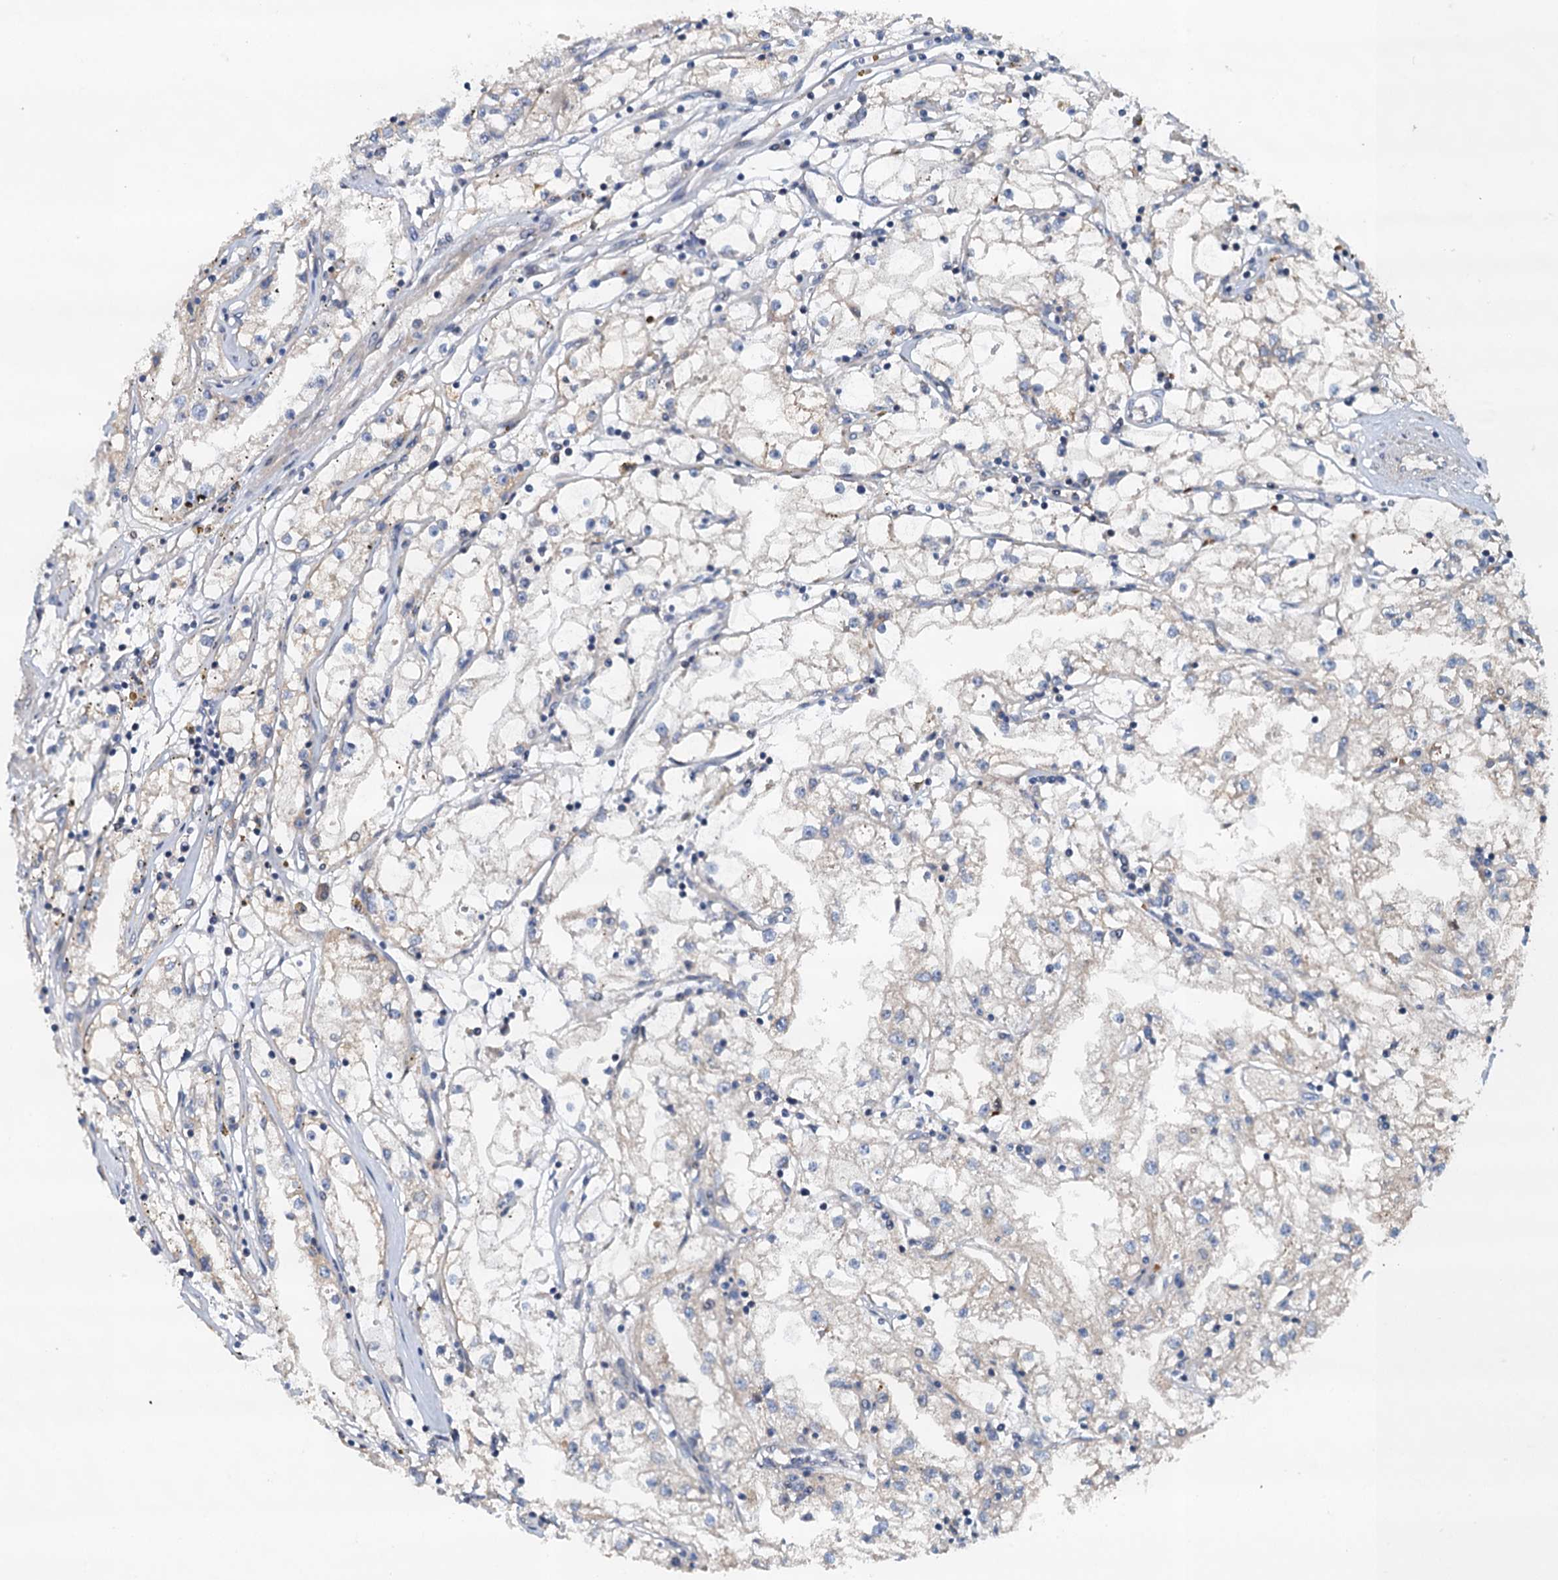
{"staining": {"intensity": "negative", "quantity": "none", "location": "none"}, "tissue": "renal cancer", "cell_type": "Tumor cells", "image_type": "cancer", "snomed": [{"axis": "morphology", "description": "Adenocarcinoma, NOS"}, {"axis": "topography", "description": "Kidney"}], "caption": "The photomicrograph exhibits no significant positivity in tumor cells of renal cancer. (DAB (3,3'-diaminobenzidine) immunohistochemistry, high magnification).", "gene": "NBEA", "patient": {"sex": "male", "age": 56}}